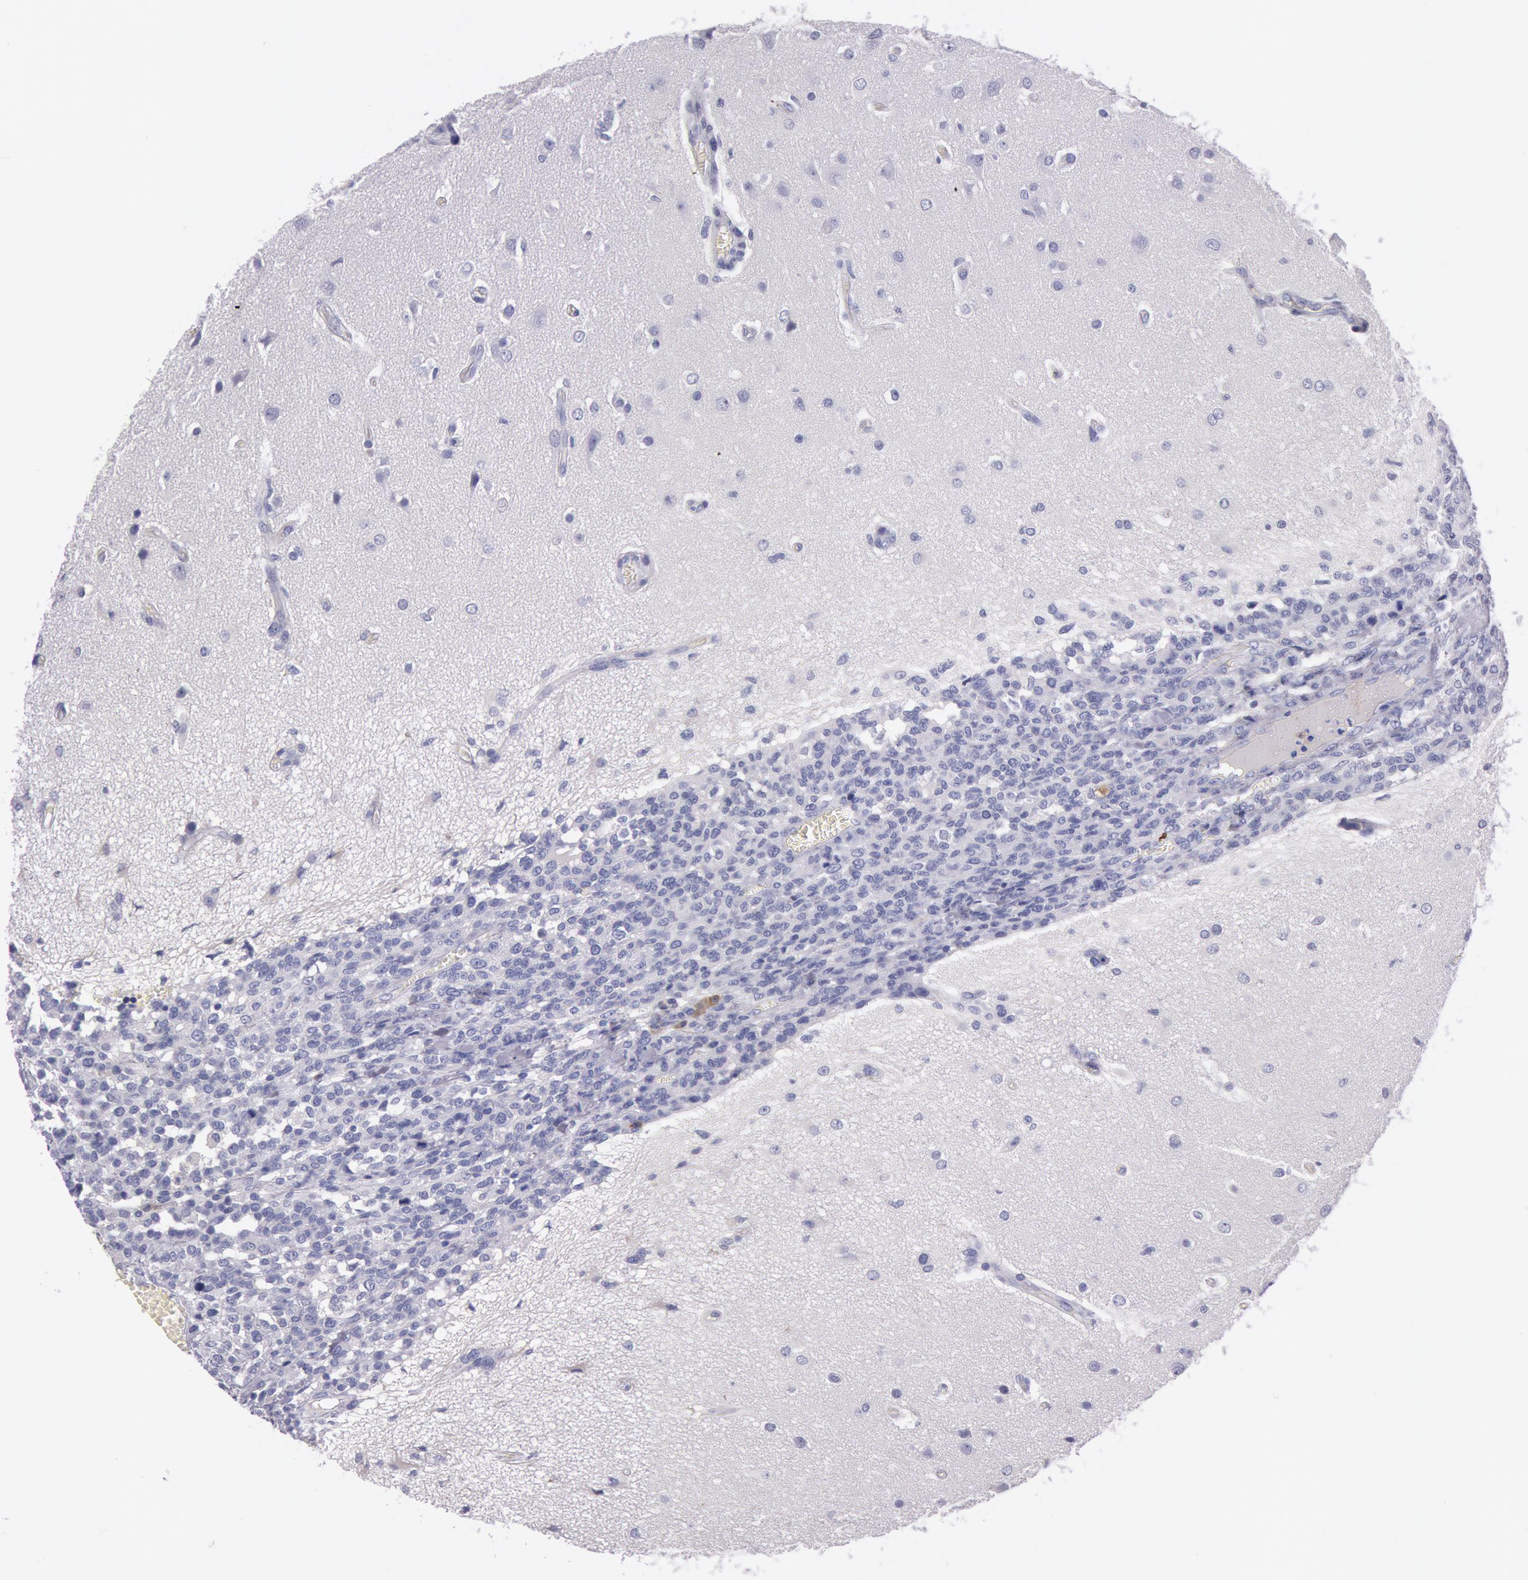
{"staining": {"intensity": "negative", "quantity": "none", "location": "none"}, "tissue": "glioma", "cell_type": "Tumor cells", "image_type": "cancer", "snomed": [{"axis": "morphology", "description": "Glioma, malignant, High grade"}, {"axis": "topography", "description": "Brain"}], "caption": "The micrograph exhibits no significant expression in tumor cells of glioma.", "gene": "EGFR", "patient": {"sex": "male", "age": 66}}